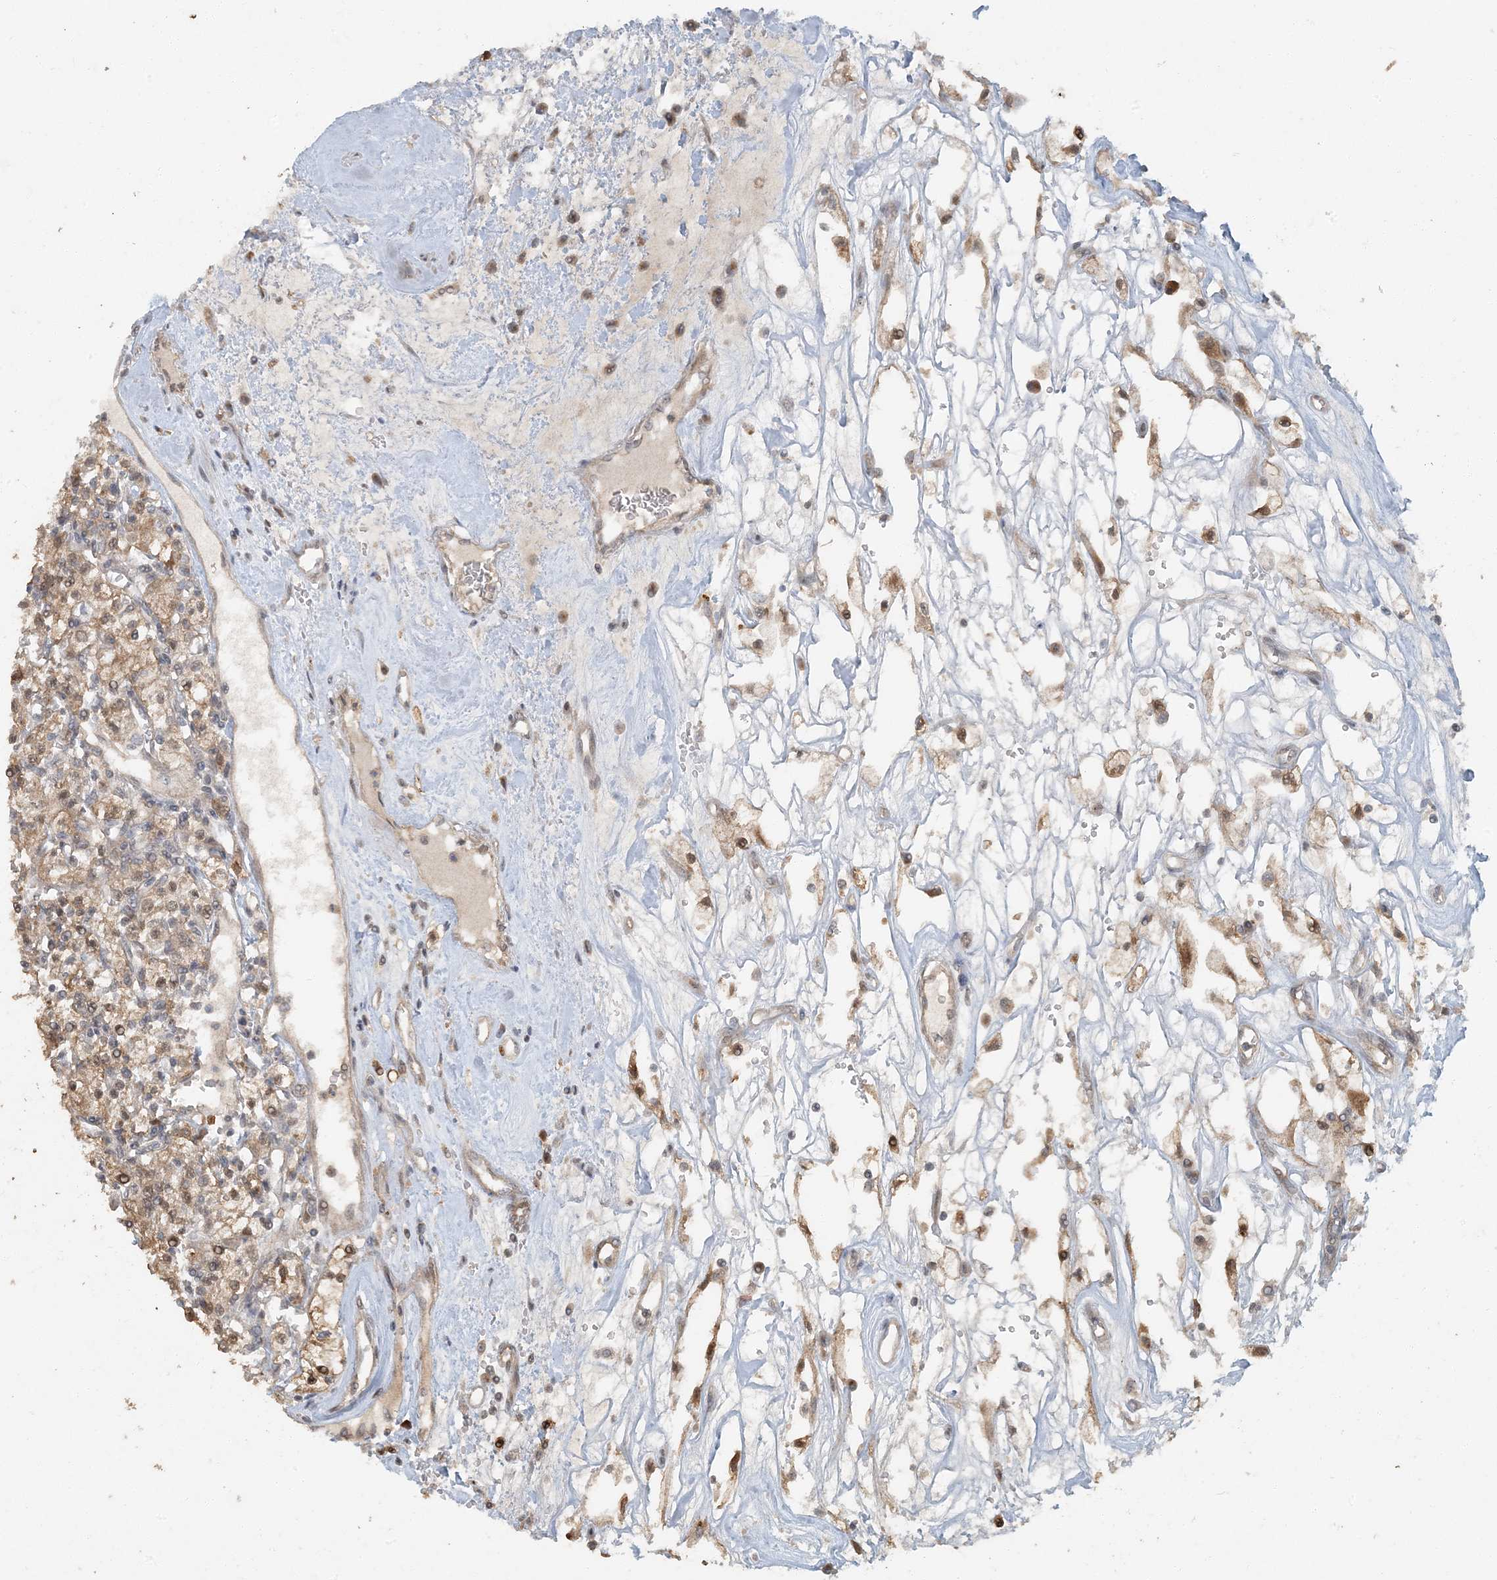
{"staining": {"intensity": "moderate", "quantity": ">75%", "location": "cytoplasmic/membranous,nuclear"}, "tissue": "renal cancer", "cell_type": "Tumor cells", "image_type": "cancer", "snomed": [{"axis": "morphology", "description": "Adenocarcinoma, NOS"}, {"axis": "topography", "description": "Kidney"}], "caption": "The image exhibits staining of renal cancer (adenocarcinoma), revealing moderate cytoplasmic/membranous and nuclear protein expression (brown color) within tumor cells. Immunohistochemistry stains the protein of interest in brown and the nuclei are stained blue.", "gene": "AK9", "patient": {"sex": "female", "age": 59}}